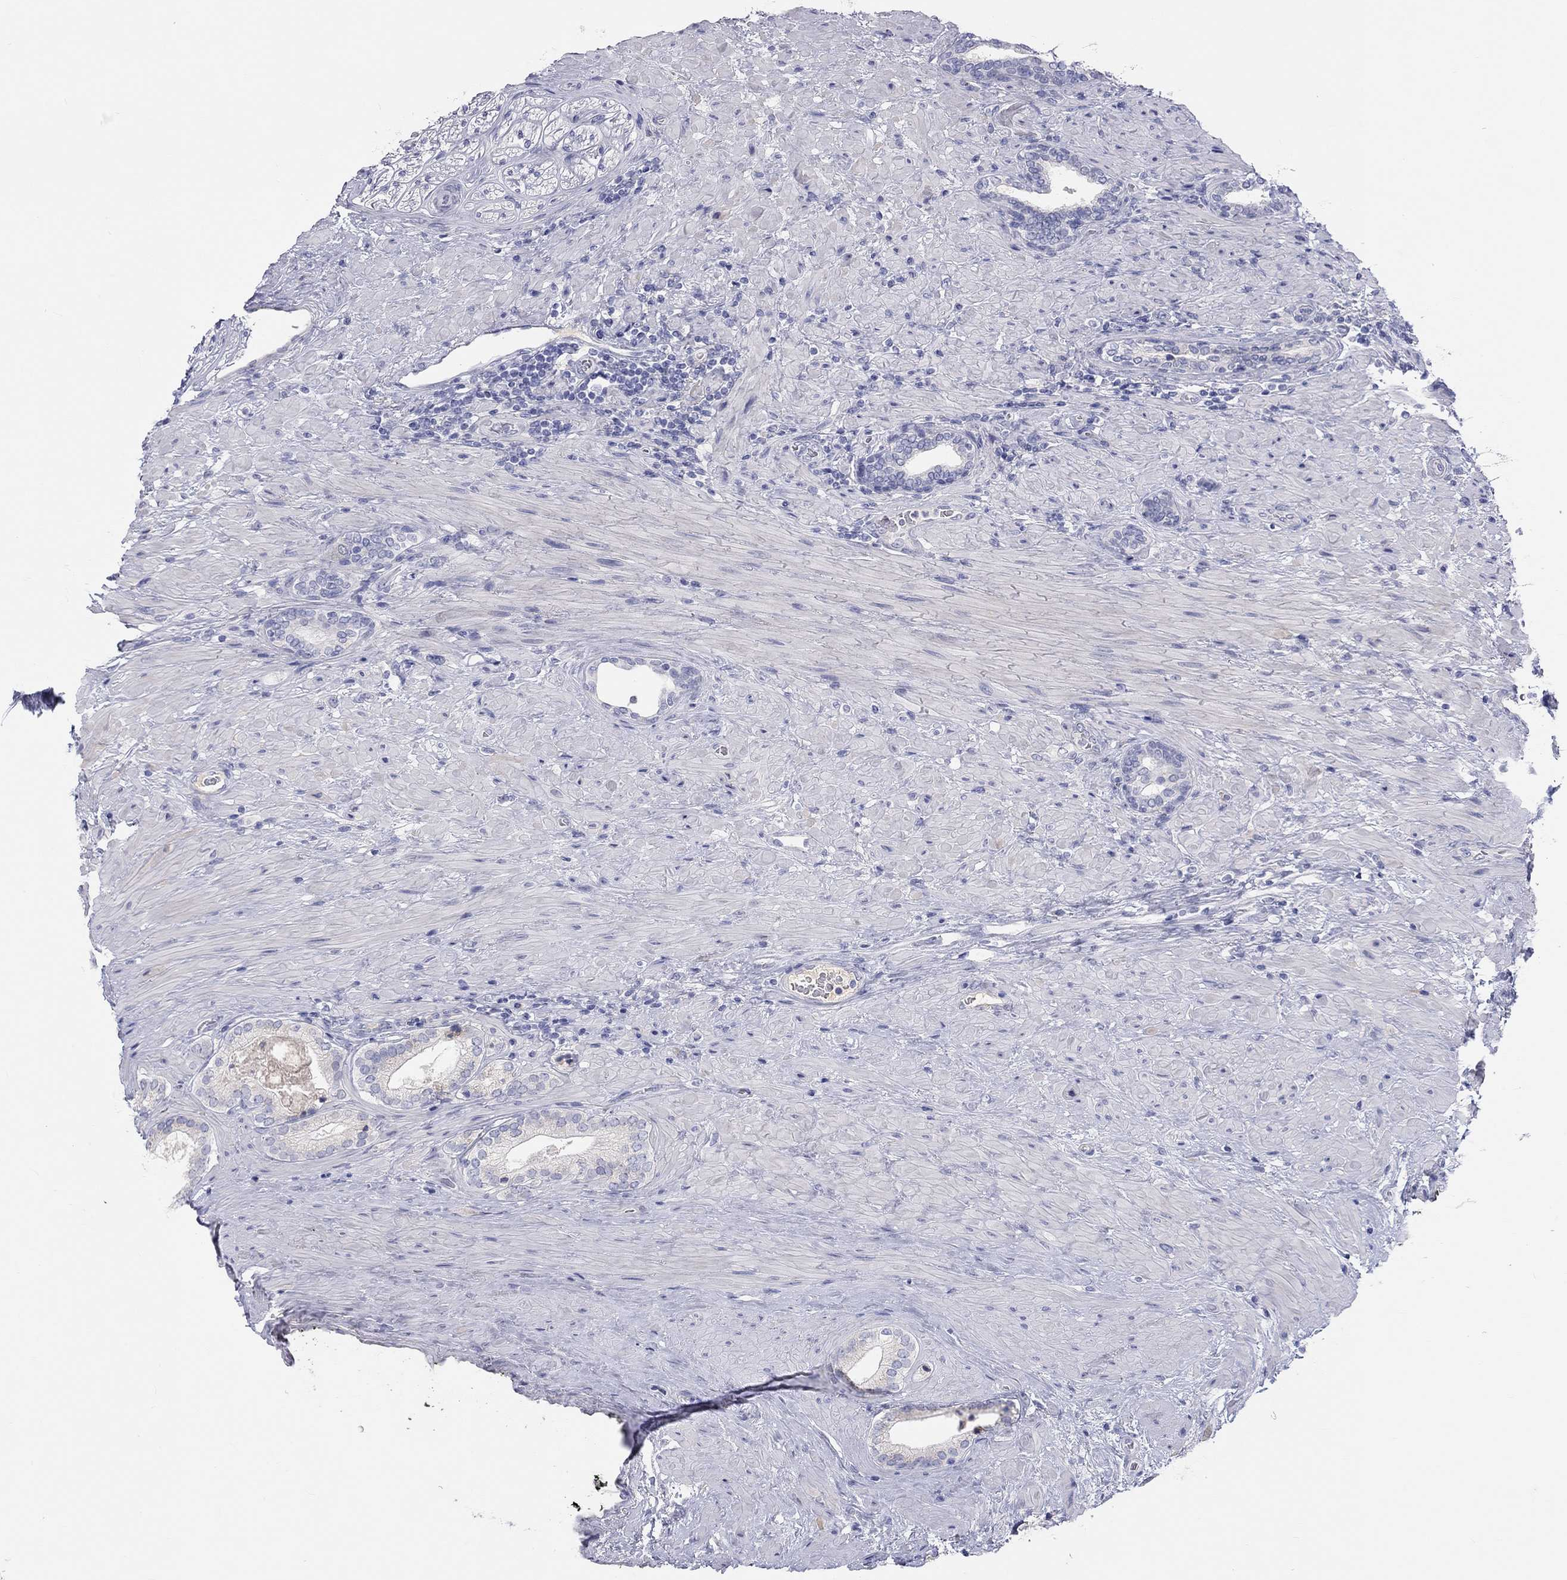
{"staining": {"intensity": "negative", "quantity": "none", "location": "none"}, "tissue": "prostate cancer", "cell_type": "Tumor cells", "image_type": "cancer", "snomed": [{"axis": "morphology", "description": "Adenocarcinoma, Low grade"}, {"axis": "topography", "description": "Prostate and seminal vesicle, NOS"}], "caption": "This photomicrograph is of prostate cancer (adenocarcinoma (low-grade)) stained with immunohistochemistry (IHC) to label a protein in brown with the nuclei are counter-stained blue. There is no expression in tumor cells.", "gene": "ST7L", "patient": {"sex": "male", "age": 61}}